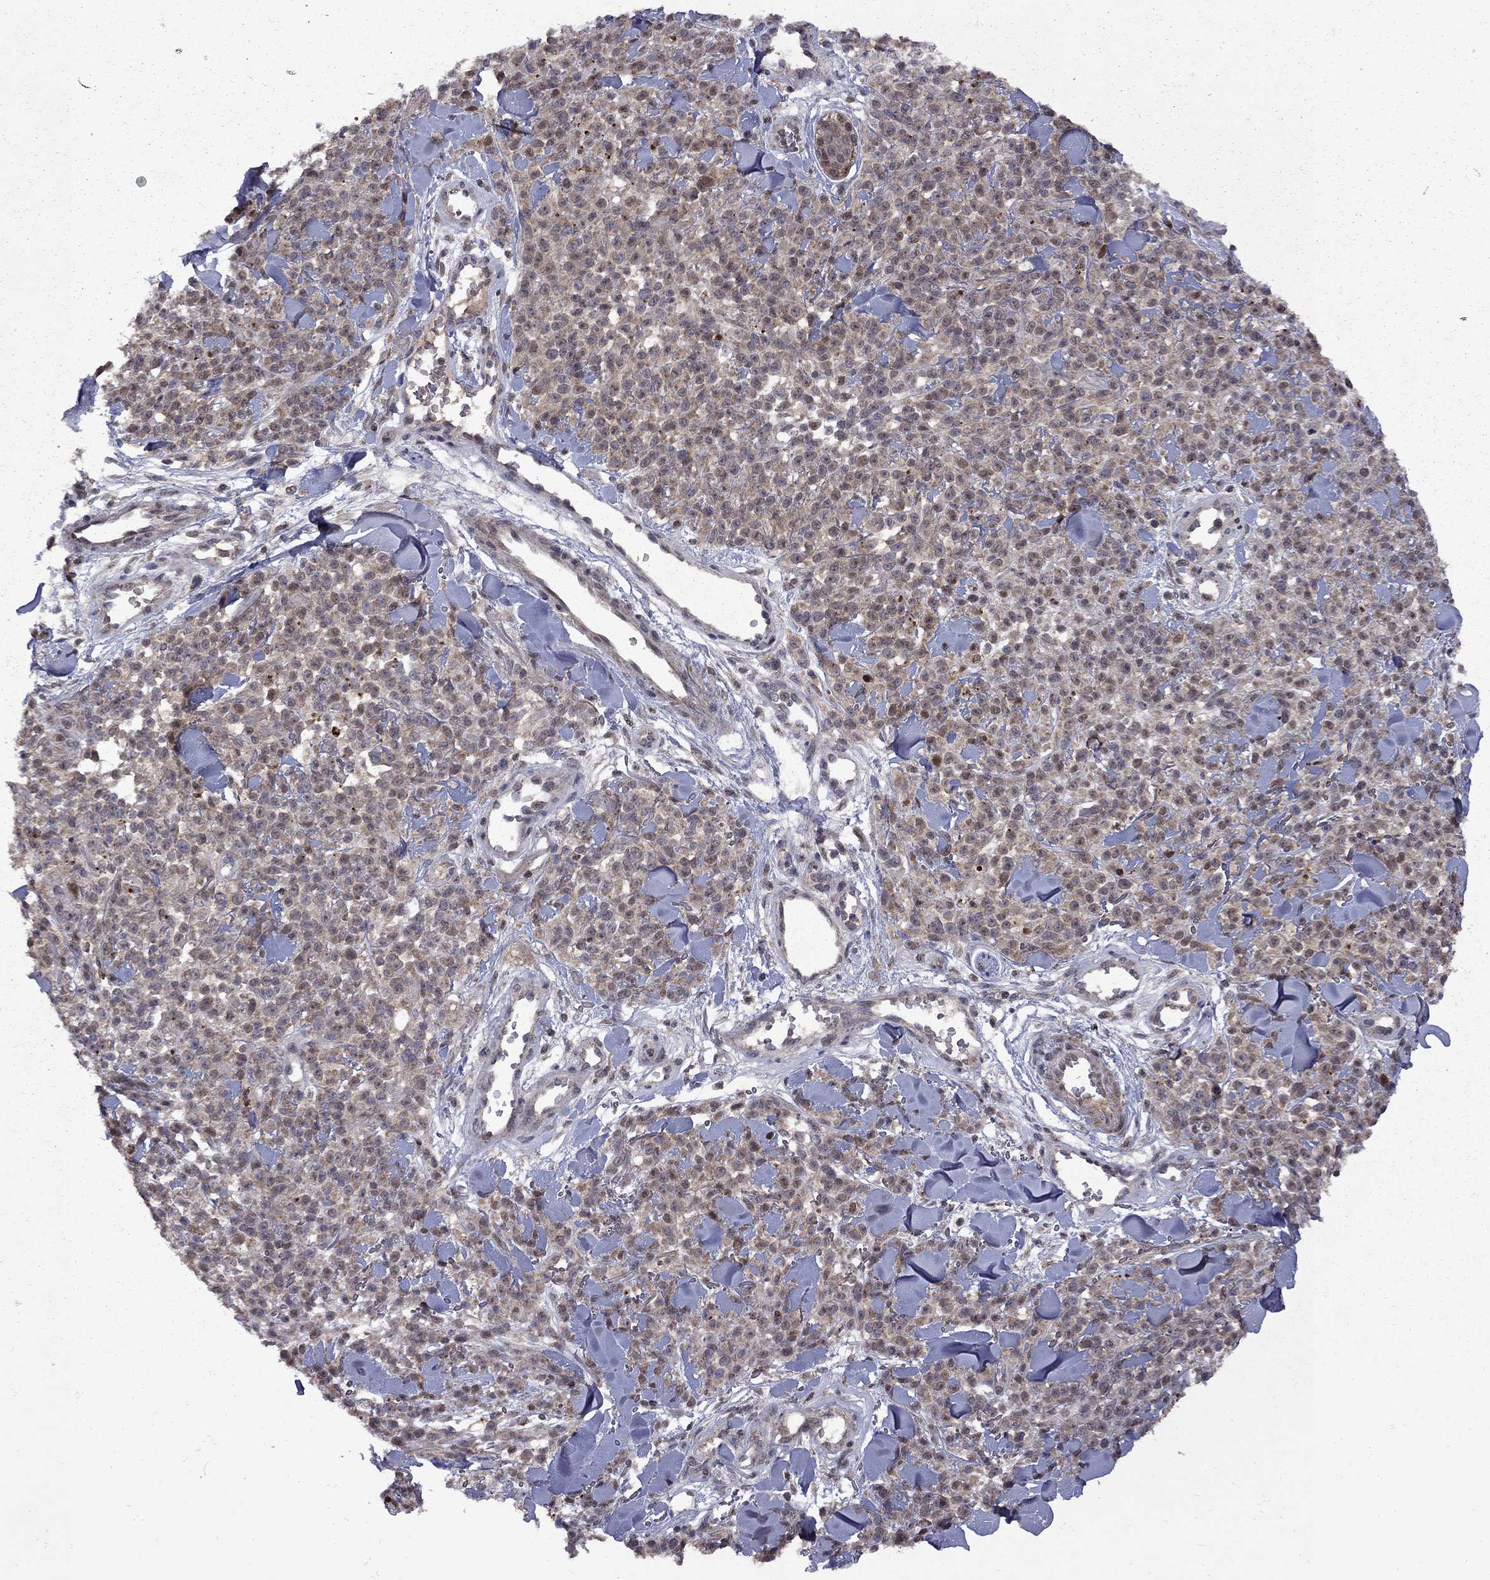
{"staining": {"intensity": "negative", "quantity": "none", "location": "none"}, "tissue": "melanoma", "cell_type": "Tumor cells", "image_type": "cancer", "snomed": [{"axis": "morphology", "description": "Malignant melanoma, NOS"}, {"axis": "topography", "description": "Skin"}, {"axis": "topography", "description": "Skin of trunk"}], "caption": "Malignant melanoma was stained to show a protein in brown. There is no significant positivity in tumor cells. The staining is performed using DAB (3,3'-diaminobenzidine) brown chromogen with nuclei counter-stained in using hematoxylin.", "gene": "IPP", "patient": {"sex": "male", "age": 74}}